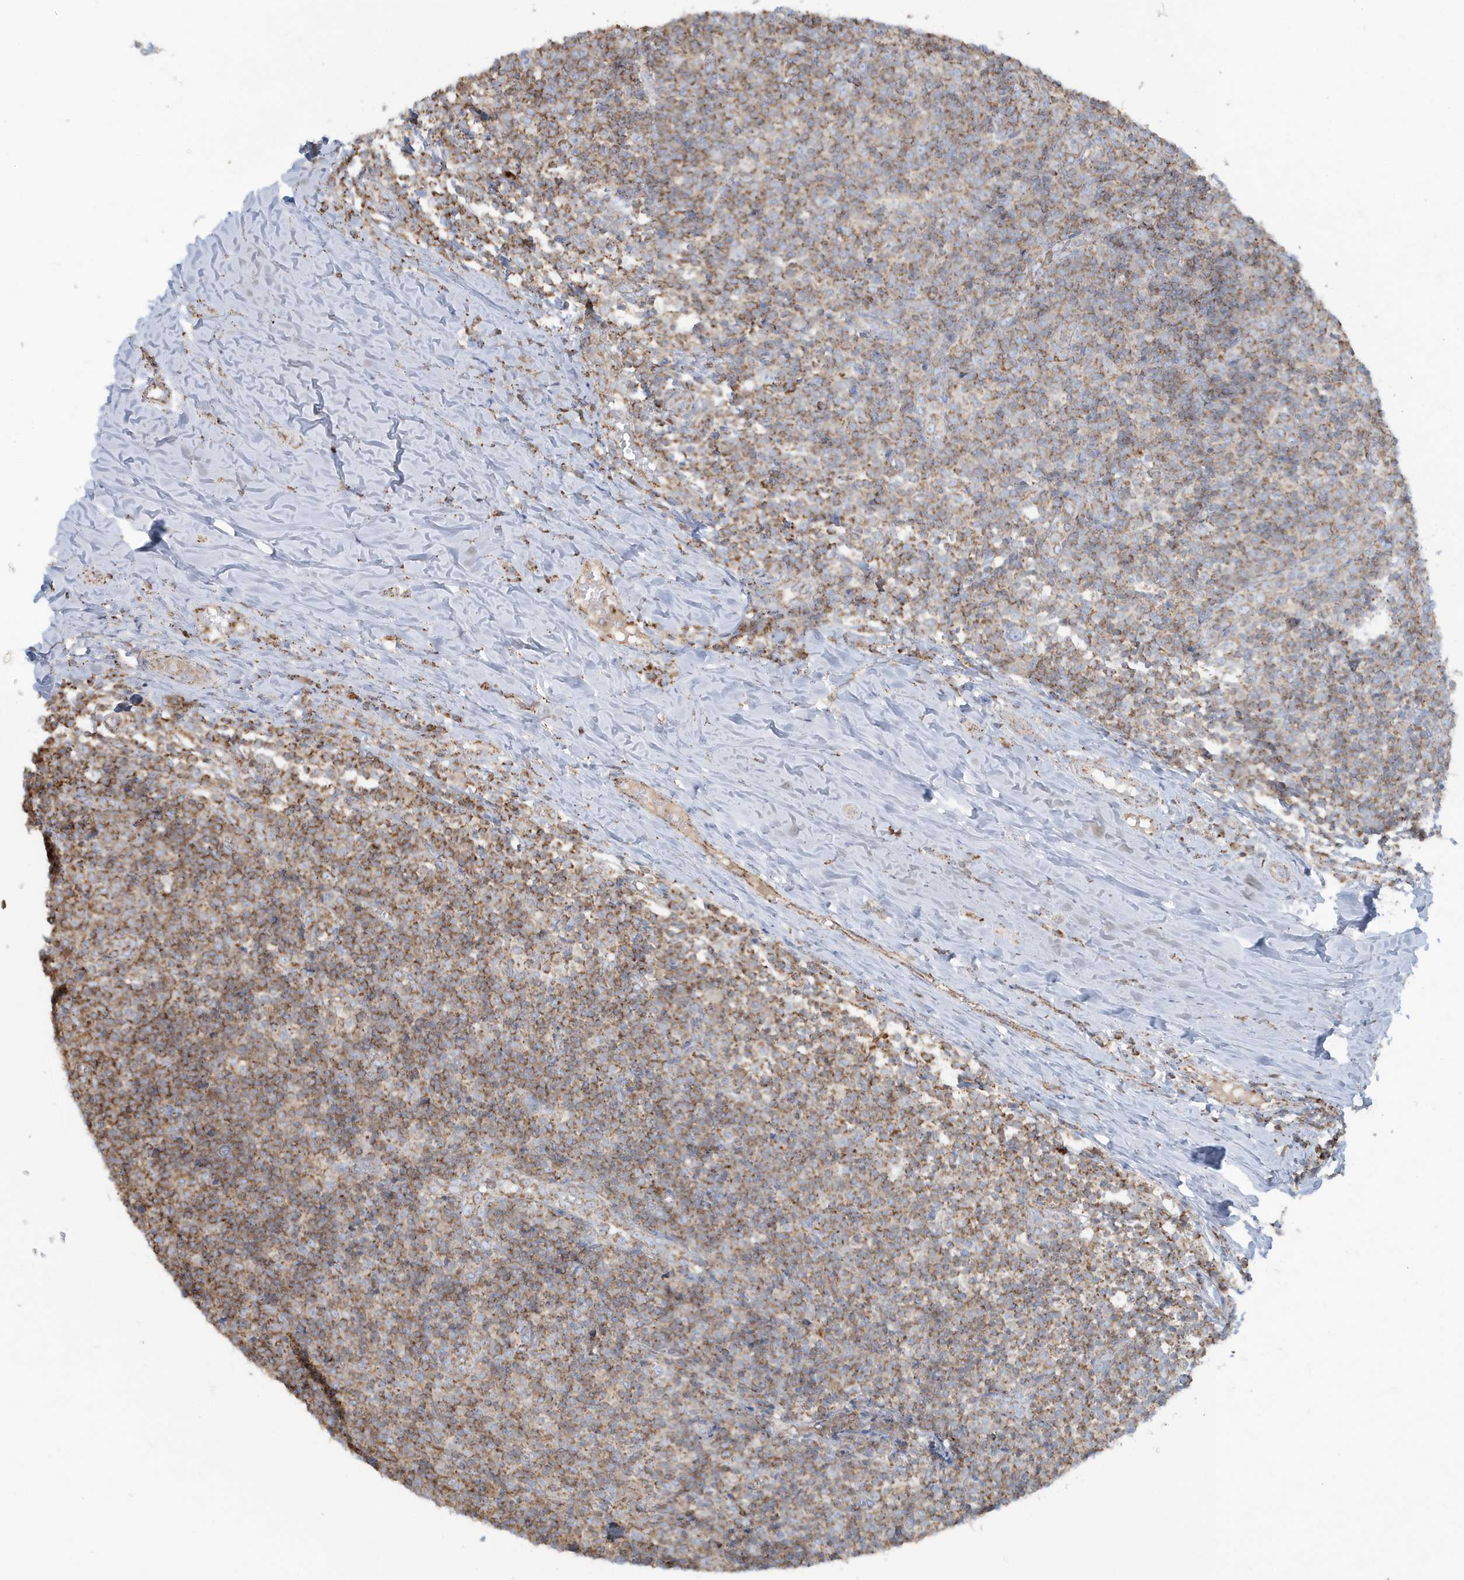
{"staining": {"intensity": "moderate", "quantity": "25%-75%", "location": "cytoplasmic/membranous"}, "tissue": "tonsil", "cell_type": "Germinal center cells", "image_type": "normal", "snomed": [{"axis": "morphology", "description": "Normal tissue, NOS"}, {"axis": "topography", "description": "Tonsil"}], "caption": "High-power microscopy captured an IHC micrograph of normal tonsil, revealing moderate cytoplasmic/membranous positivity in approximately 25%-75% of germinal center cells. Nuclei are stained in blue.", "gene": "RAB11FIP3", "patient": {"sex": "female", "age": 19}}